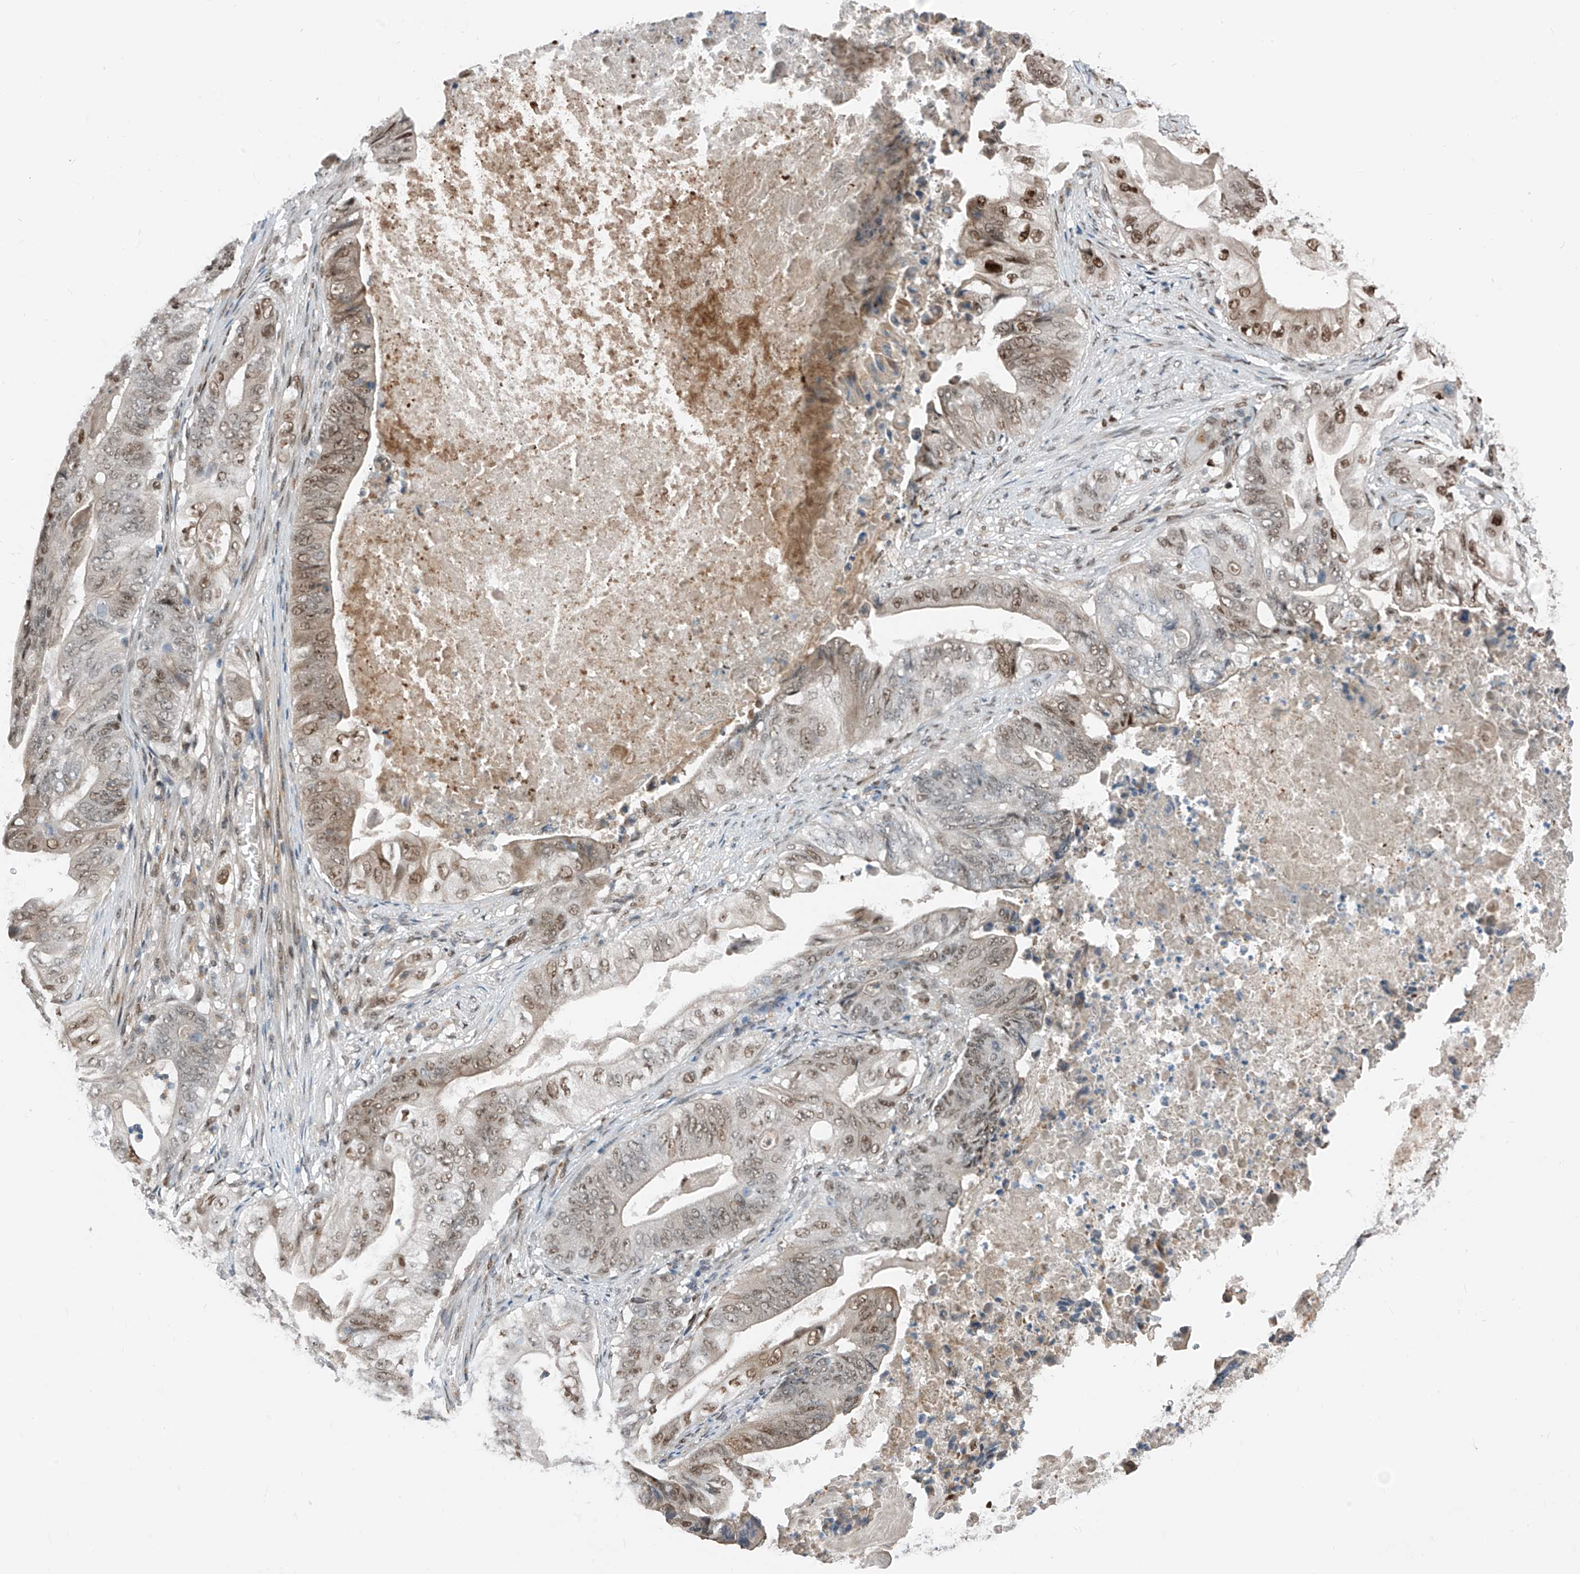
{"staining": {"intensity": "weak", "quantity": ">75%", "location": "nuclear"}, "tissue": "stomach cancer", "cell_type": "Tumor cells", "image_type": "cancer", "snomed": [{"axis": "morphology", "description": "Adenocarcinoma, NOS"}, {"axis": "topography", "description": "Stomach"}], "caption": "Human adenocarcinoma (stomach) stained for a protein (brown) shows weak nuclear positive expression in about >75% of tumor cells.", "gene": "RBP7", "patient": {"sex": "female", "age": 73}}